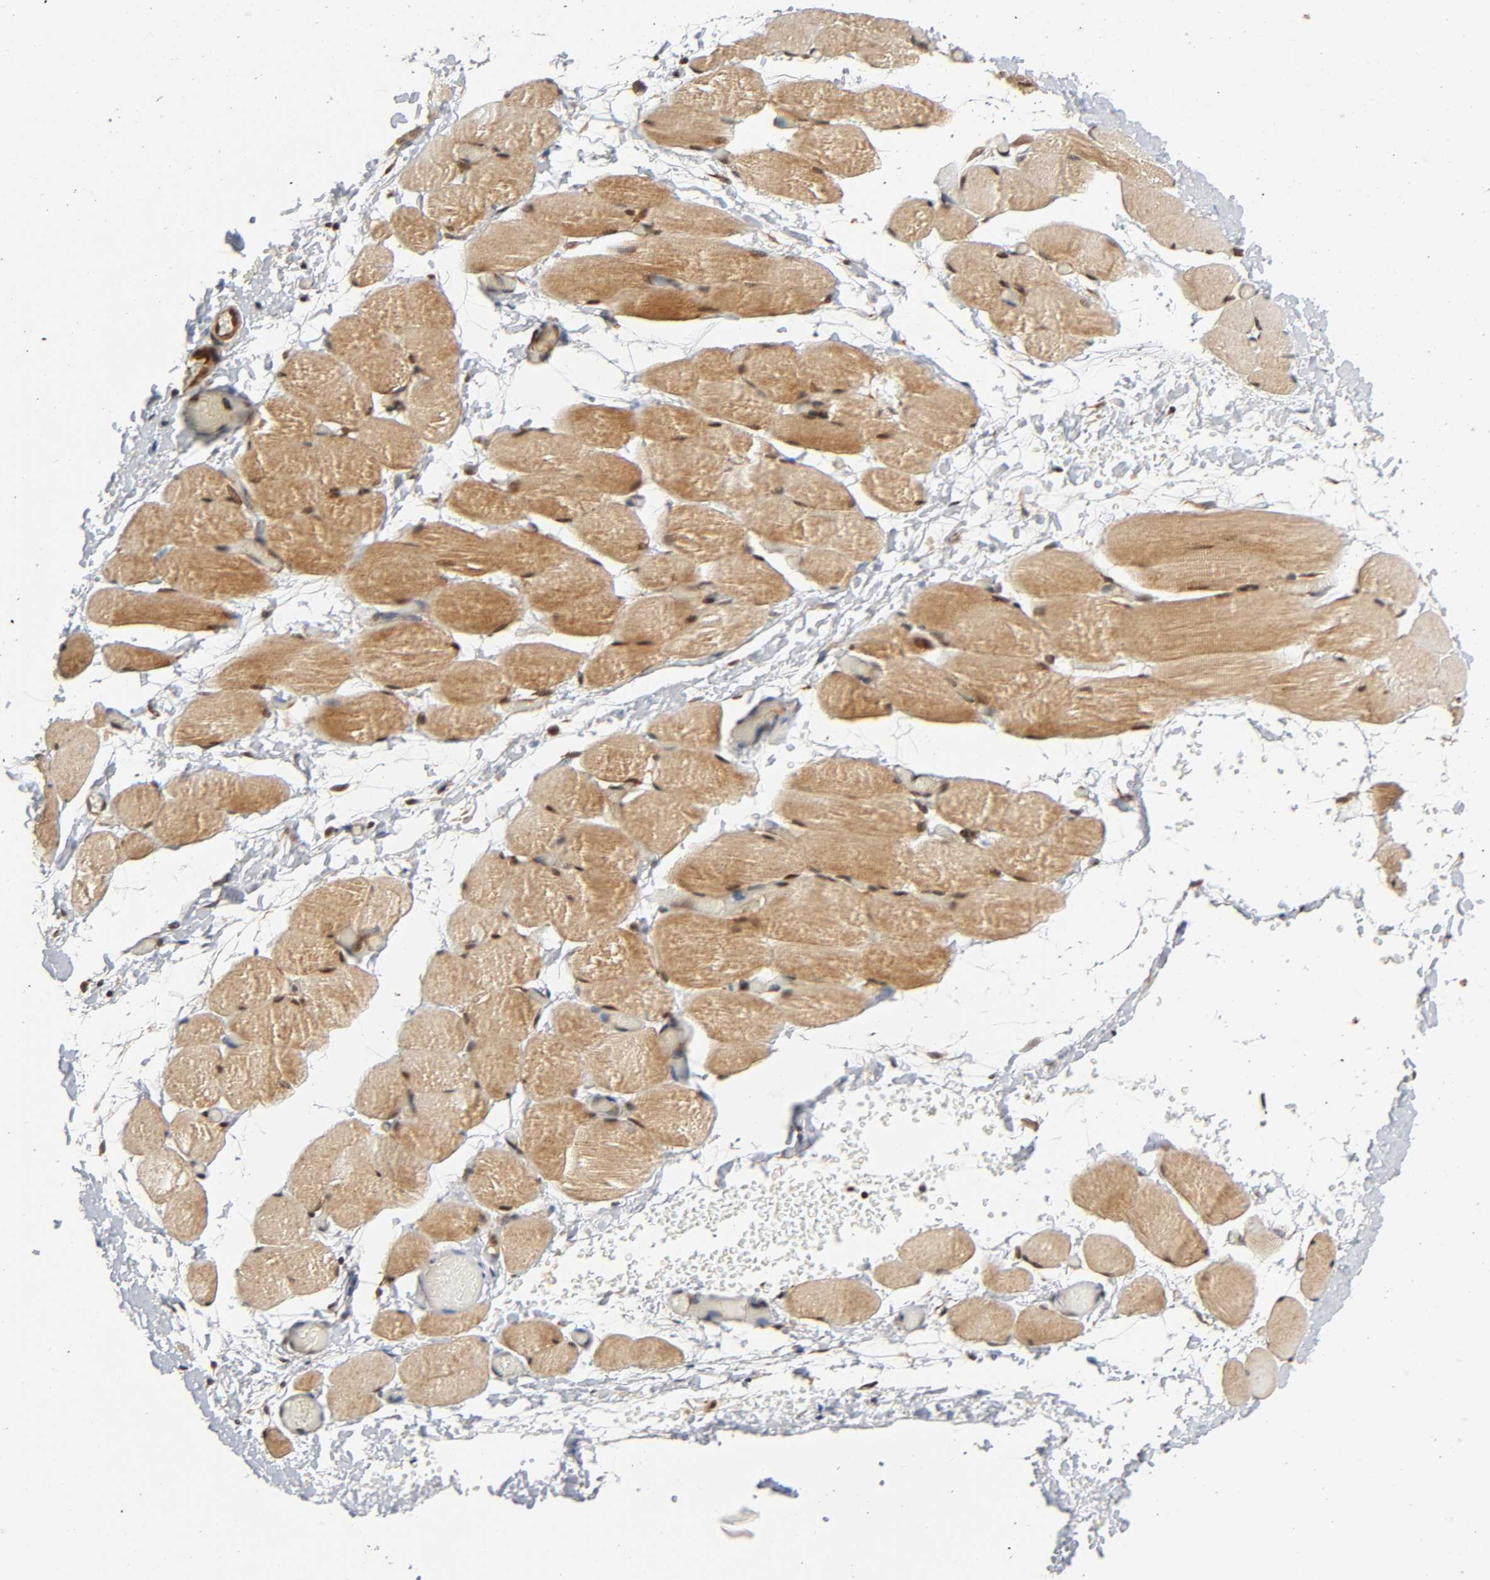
{"staining": {"intensity": "moderate", "quantity": ">75%", "location": "cytoplasmic/membranous,nuclear"}, "tissue": "skeletal muscle", "cell_type": "Myocytes", "image_type": "normal", "snomed": [{"axis": "morphology", "description": "Normal tissue, NOS"}, {"axis": "topography", "description": "Skeletal muscle"}, {"axis": "topography", "description": "Soft tissue"}], "caption": "An IHC image of unremarkable tissue is shown. Protein staining in brown highlights moderate cytoplasmic/membranous,nuclear positivity in skeletal muscle within myocytes.", "gene": "IQCJ", "patient": {"sex": "female", "age": 58}}